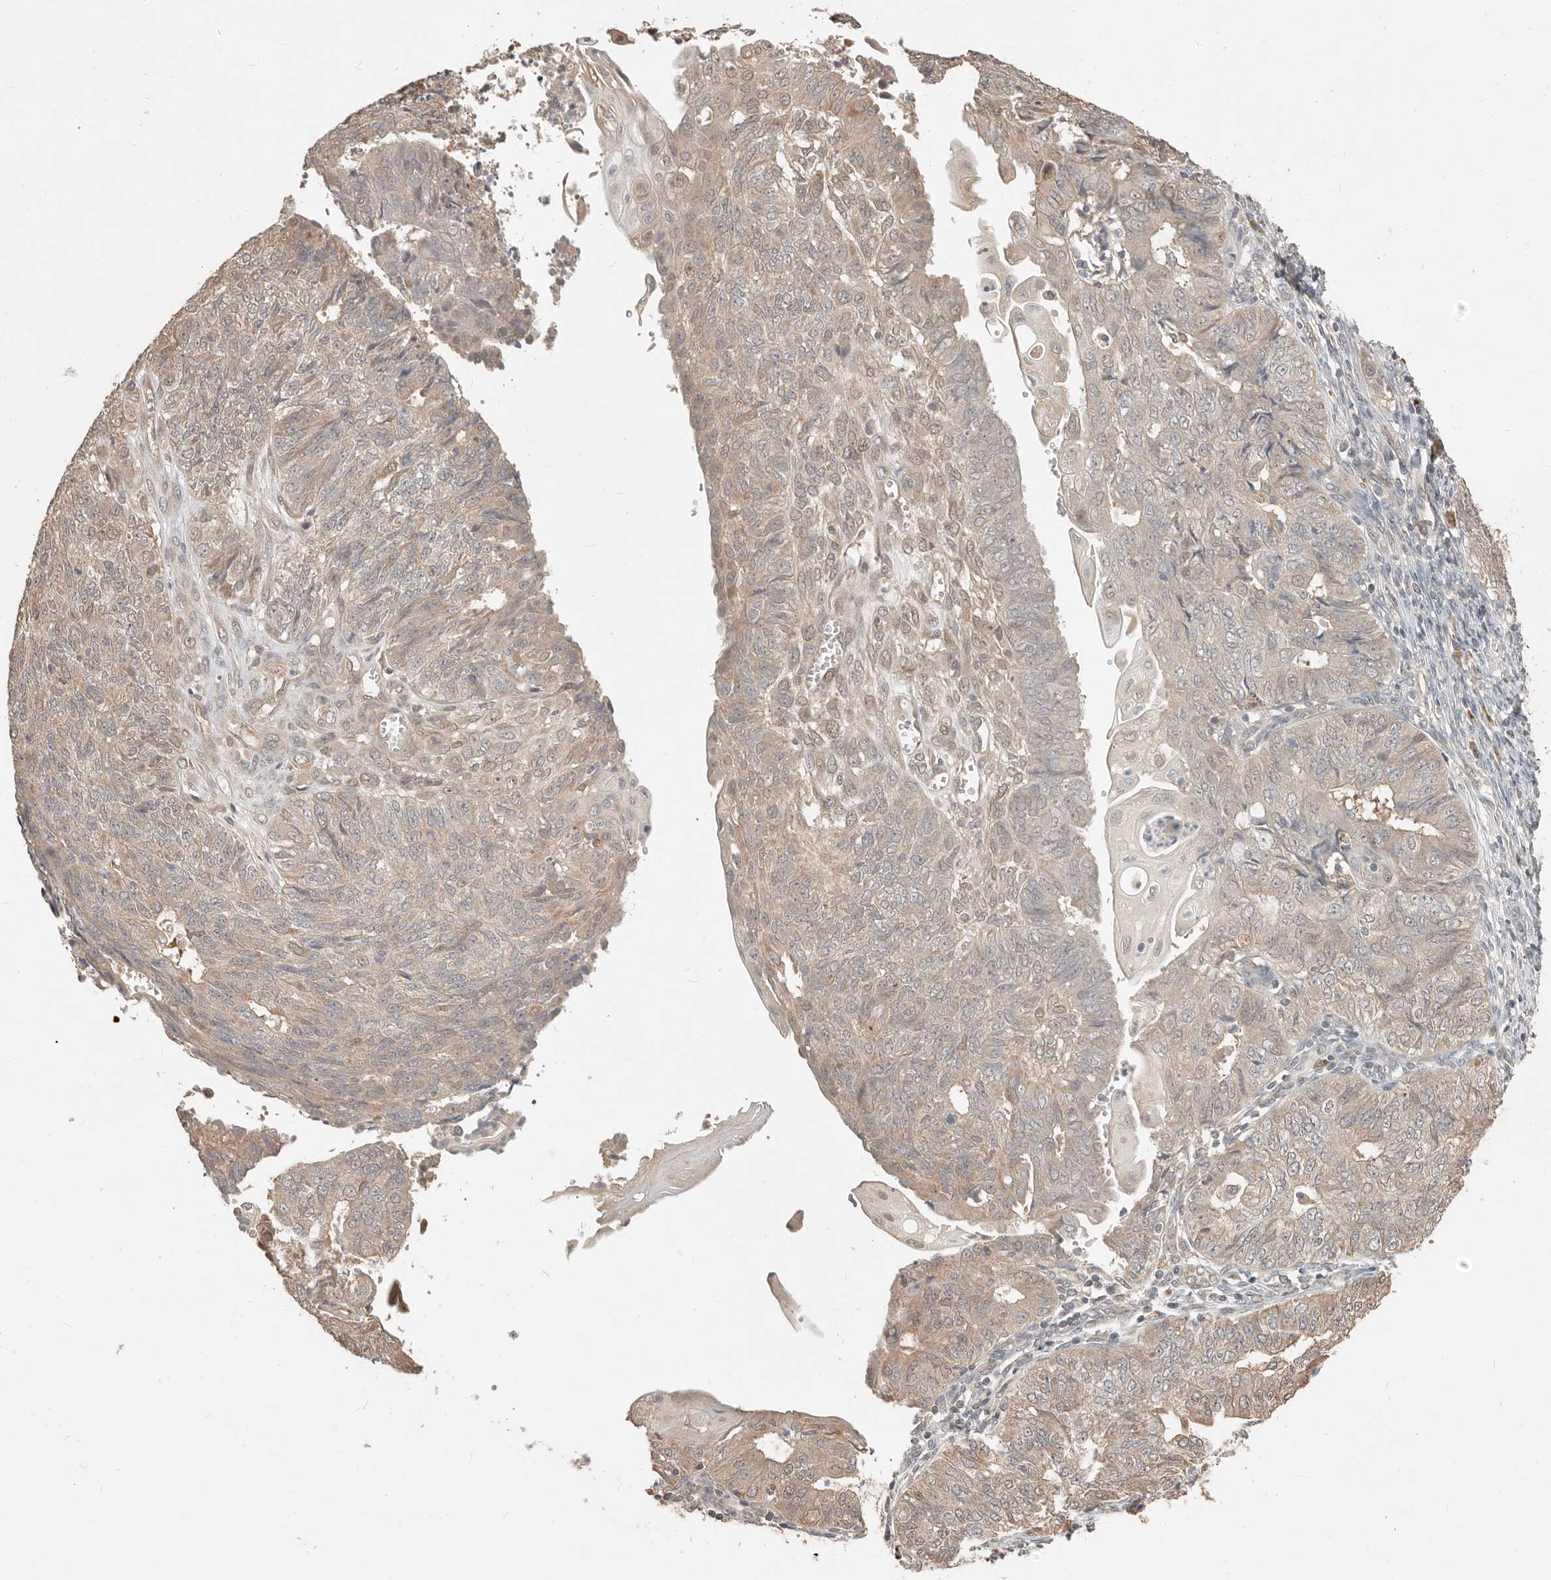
{"staining": {"intensity": "weak", "quantity": ">75%", "location": "cytoplasmic/membranous"}, "tissue": "endometrial cancer", "cell_type": "Tumor cells", "image_type": "cancer", "snomed": [{"axis": "morphology", "description": "Adenocarcinoma, NOS"}, {"axis": "topography", "description": "Endometrium"}], "caption": "Protein analysis of endometrial cancer tissue exhibits weak cytoplasmic/membranous positivity in about >75% of tumor cells.", "gene": "MTFR2", "patient": {"sex": "female", "age": 32}}